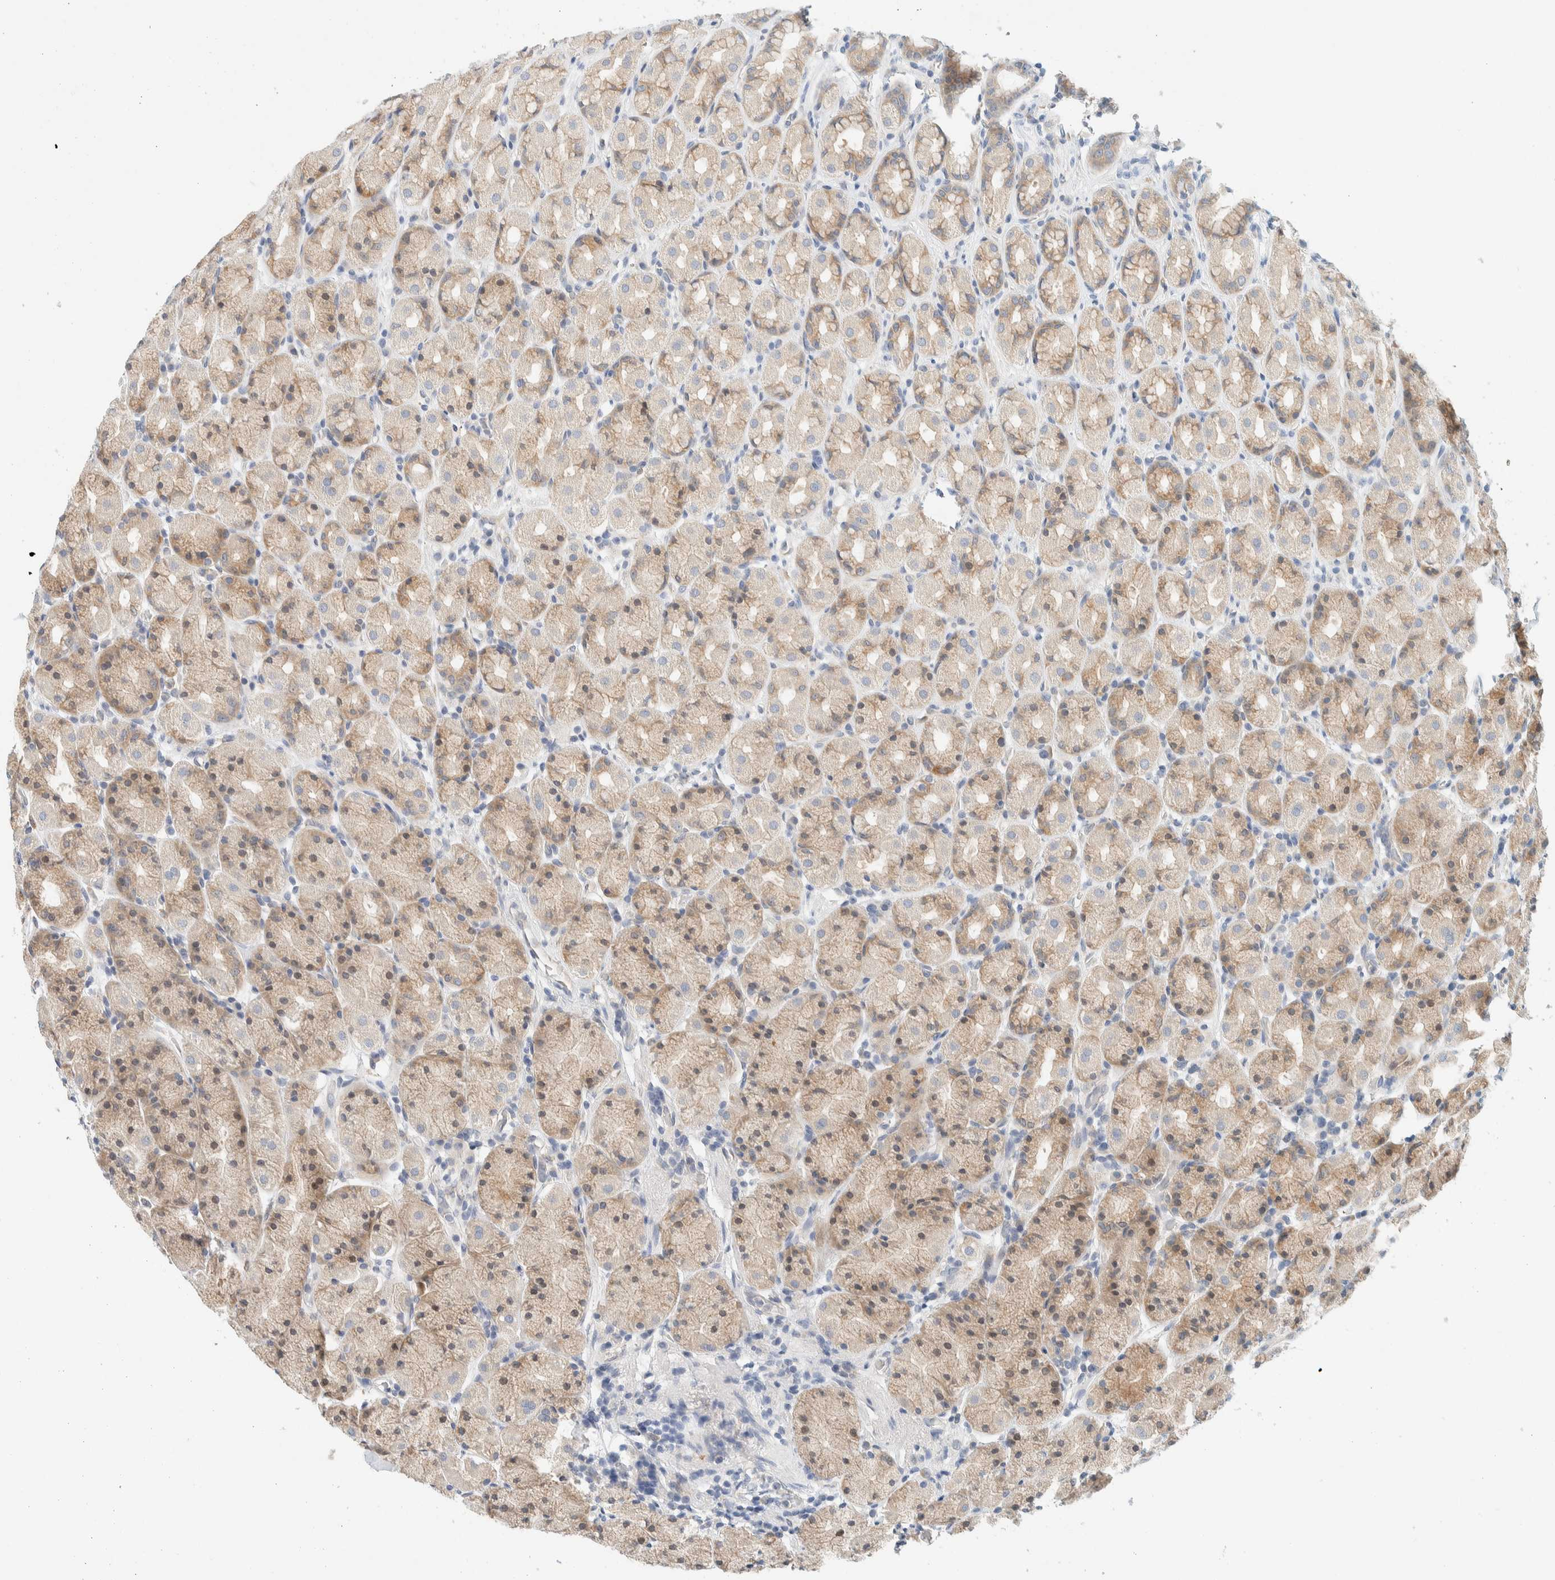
{"staining": {"intensity": "moderate", "quantity": "25%-75%", "location": "cytoplasmic/membranous"}, "tissue": "stomach", "cell_type": "Glandular cells", "image_type": "normal", "snomed": [{"axis": "morphology", "description": "Normal tissue, NOS"}, {"axis": "topography", "description": "Stomach, upper"}], "caption": "High-power microscopy captured an immunohistochemistry (IHC) image of normal stomach, revealing moderate cytoplasmic/membranous staining in approximately 25%-75% of glandular cells.", "gene": "SUMF2", "patient": {"sex": "male", "age": 68}}